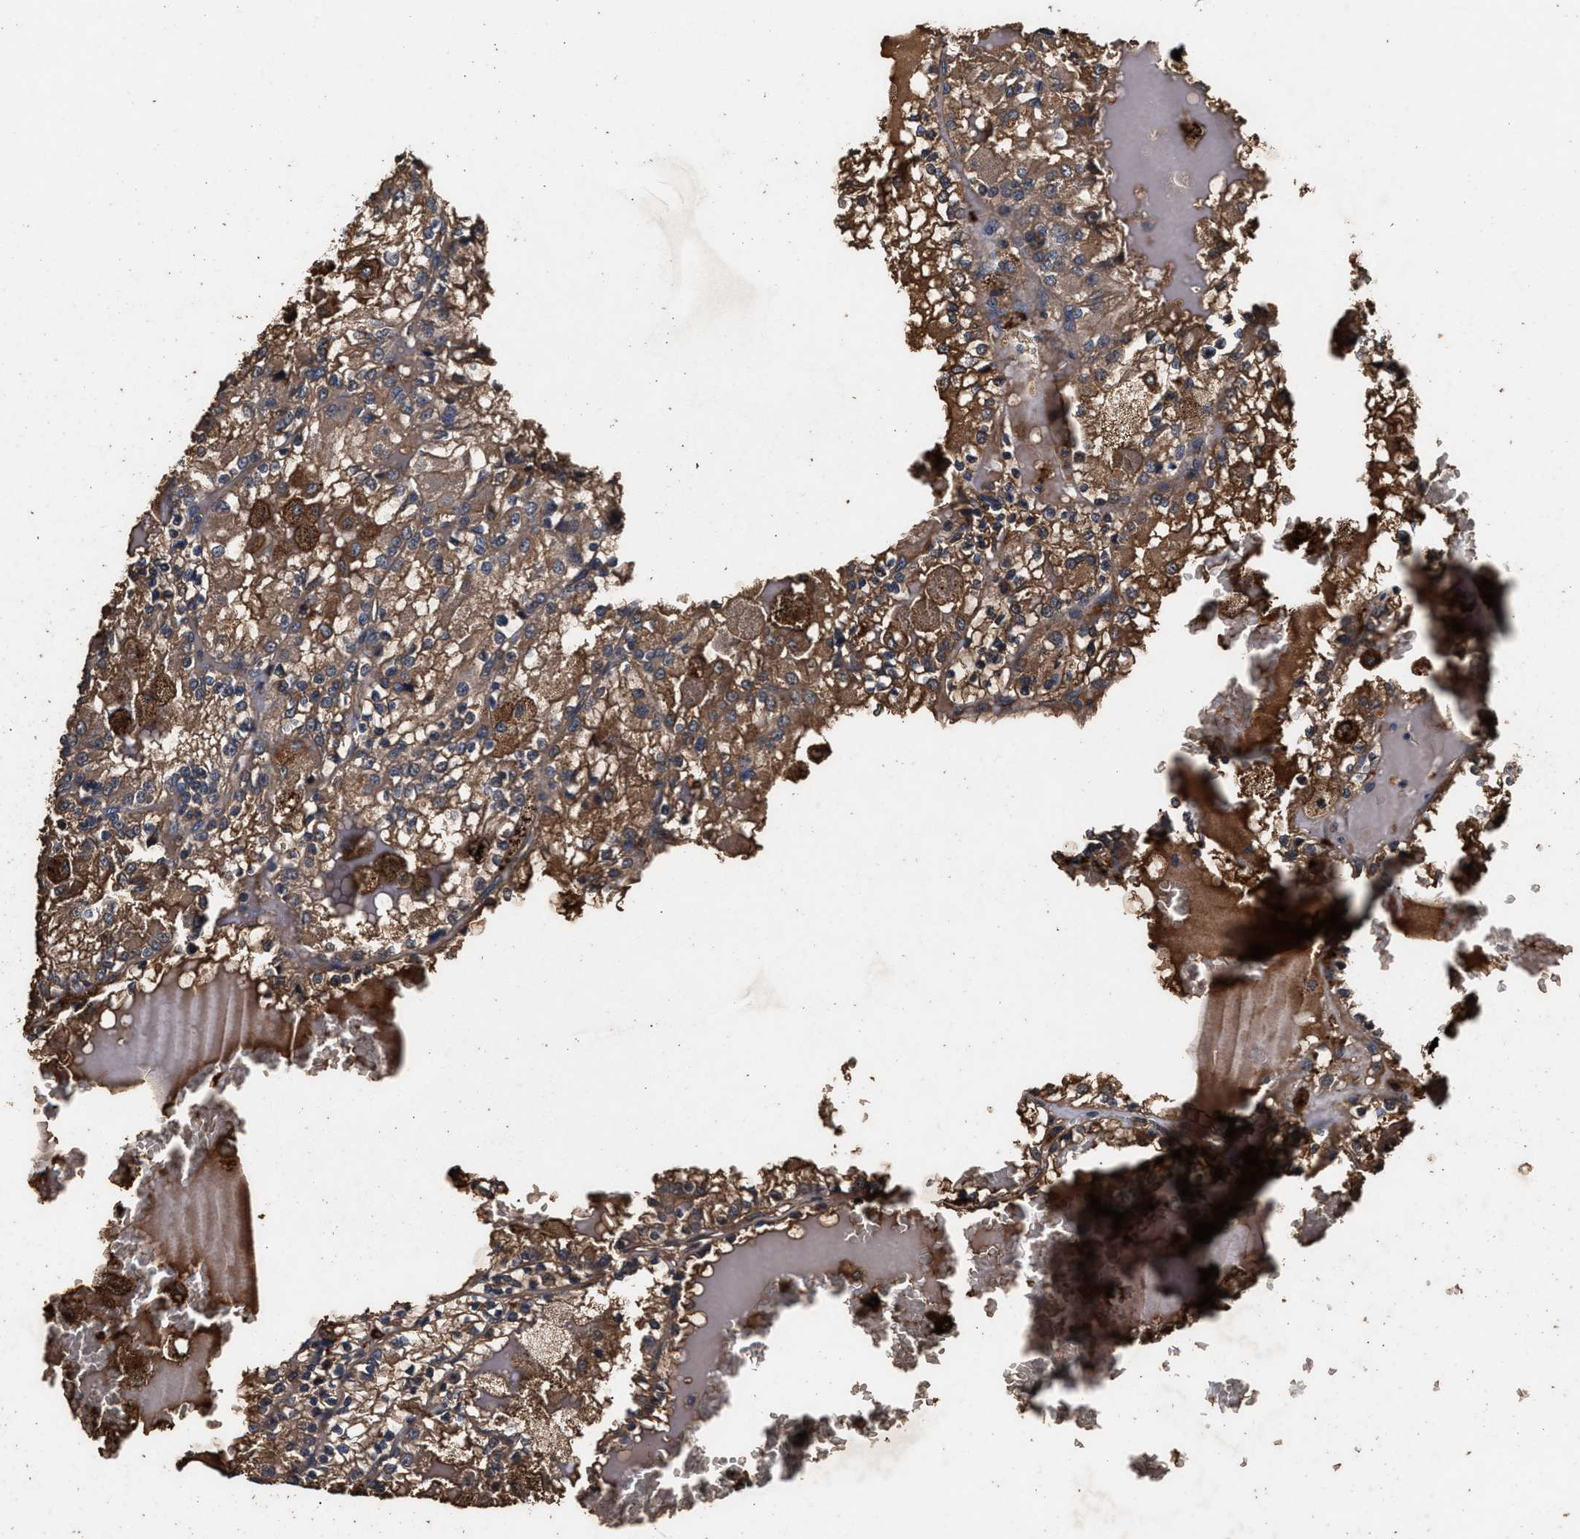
{"staining": {"intensity": "moderate", "quantity": ">75%", "location": "cytoplasmic/membranous"}, "tissue": "renal cancer", "cell_type": "Tumor cells", "image_type": "cancer", "snomed": [{"axis": "morphology", "description": "Adenocarcinoma, NOS"}, {"axis": "topography", "description": "Kidney"}], "caption": "Protein staining exhibits moderate cytoplasmic/membranous staining in approximately >75% of tumor cells in renal cancer (adenocarcinoma). Nuclei are stained in blue.", "gene": "KYAT1", "patient": {"sex": "female", "age": 56}}